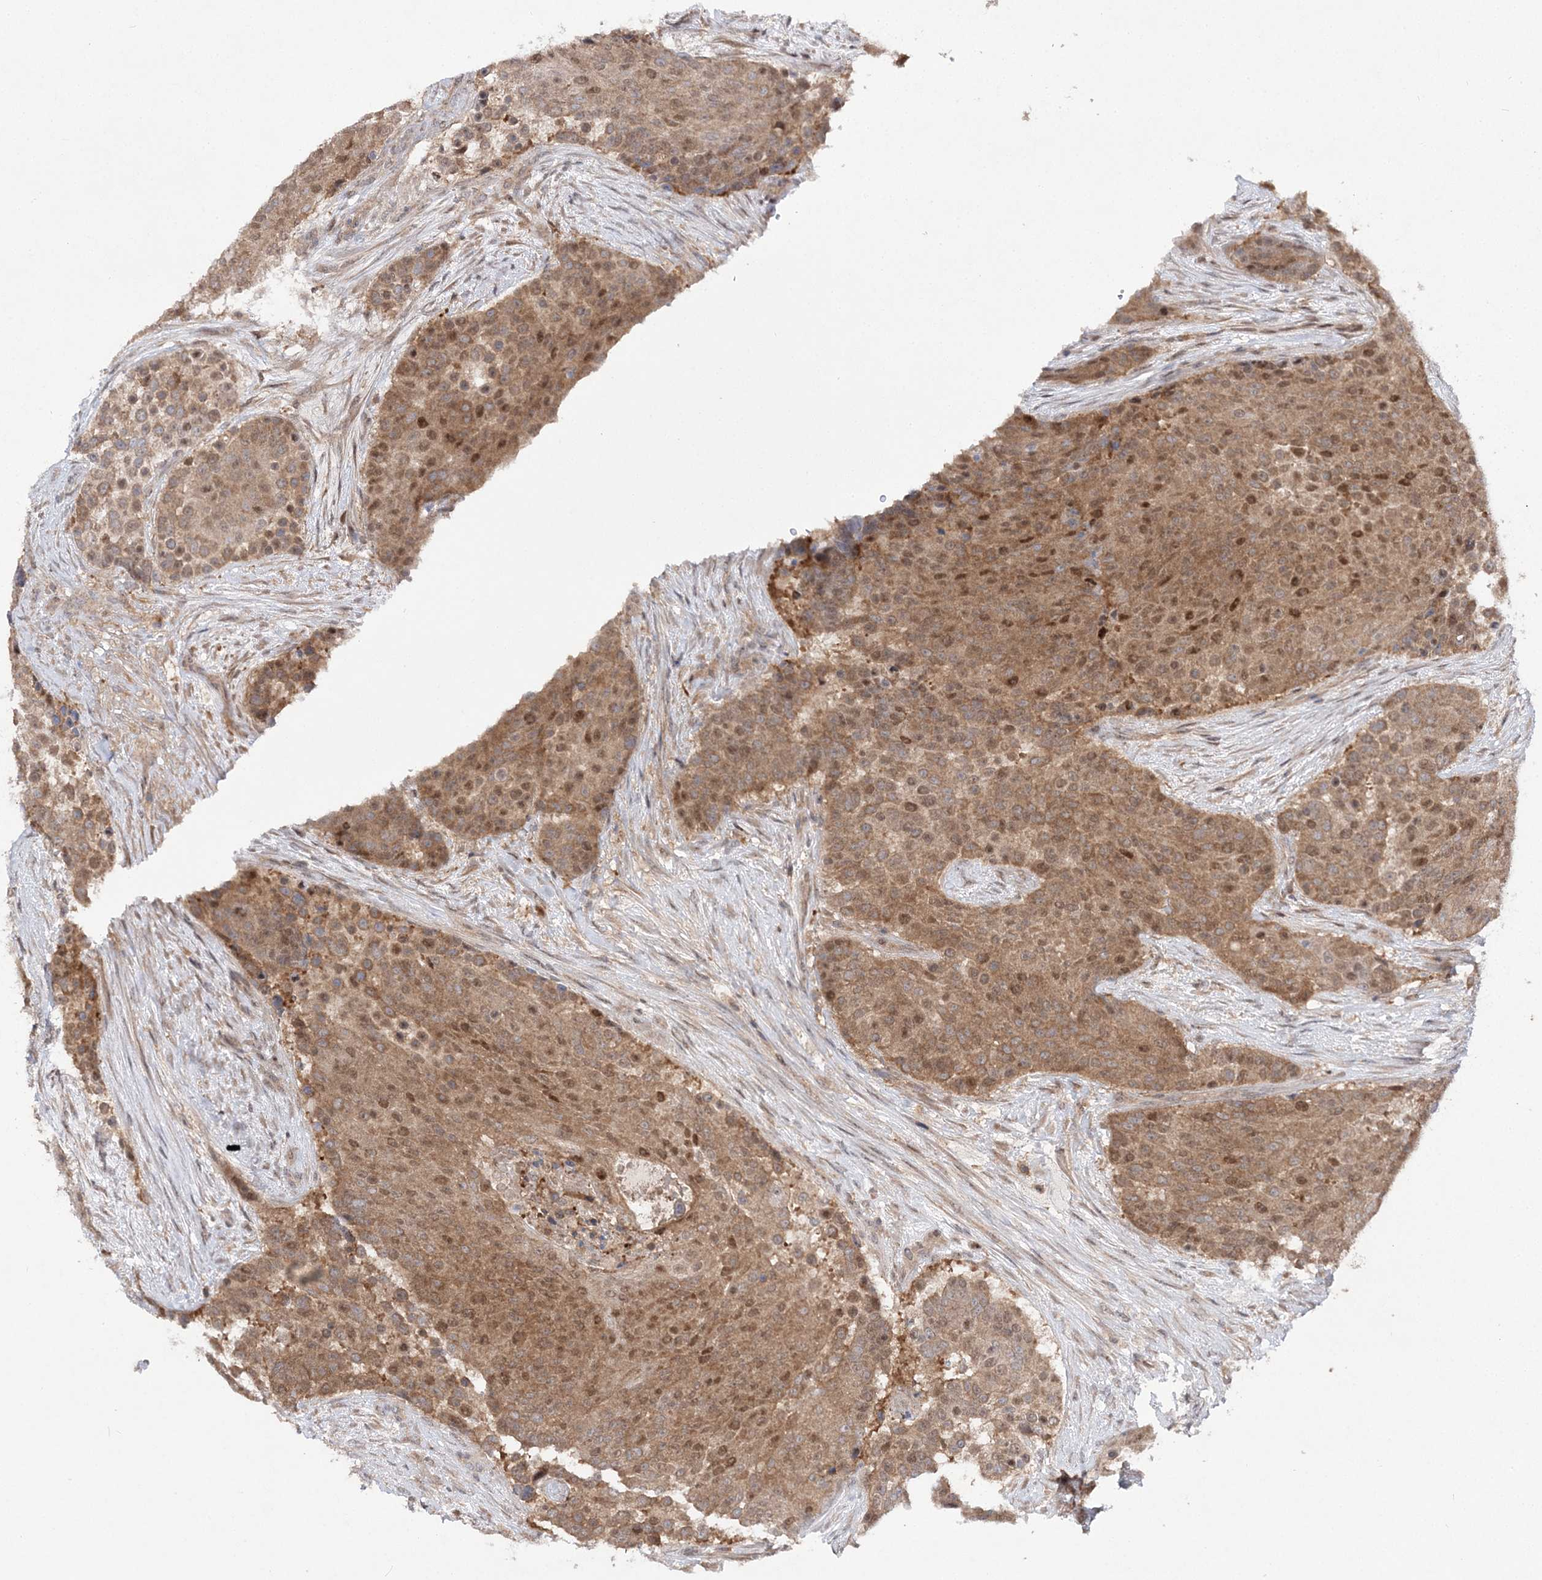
{"staining": {"intensity": "moderate", "quantity": ">75%", "location": "cytoplasmic/membranous,nuclear"}, "tissue": "urothelial cancer", "cell_type": "Tumor cells", "image_type": "cancer", "snomed": [{"axis": "morphology", "description": "Urothelial carcinoma, High grade"}, {"axis": "topography", "description": "Urinary bladder"}], "caption": "A histopathology image of human high-grade urothelial carcinoma stained for a protein shows moderate cytoplasmic/membranous and nuclear brown staining in tumor cells.", "gene": "NIF3L1", "patient": {"sex": "female", "age": 63}}